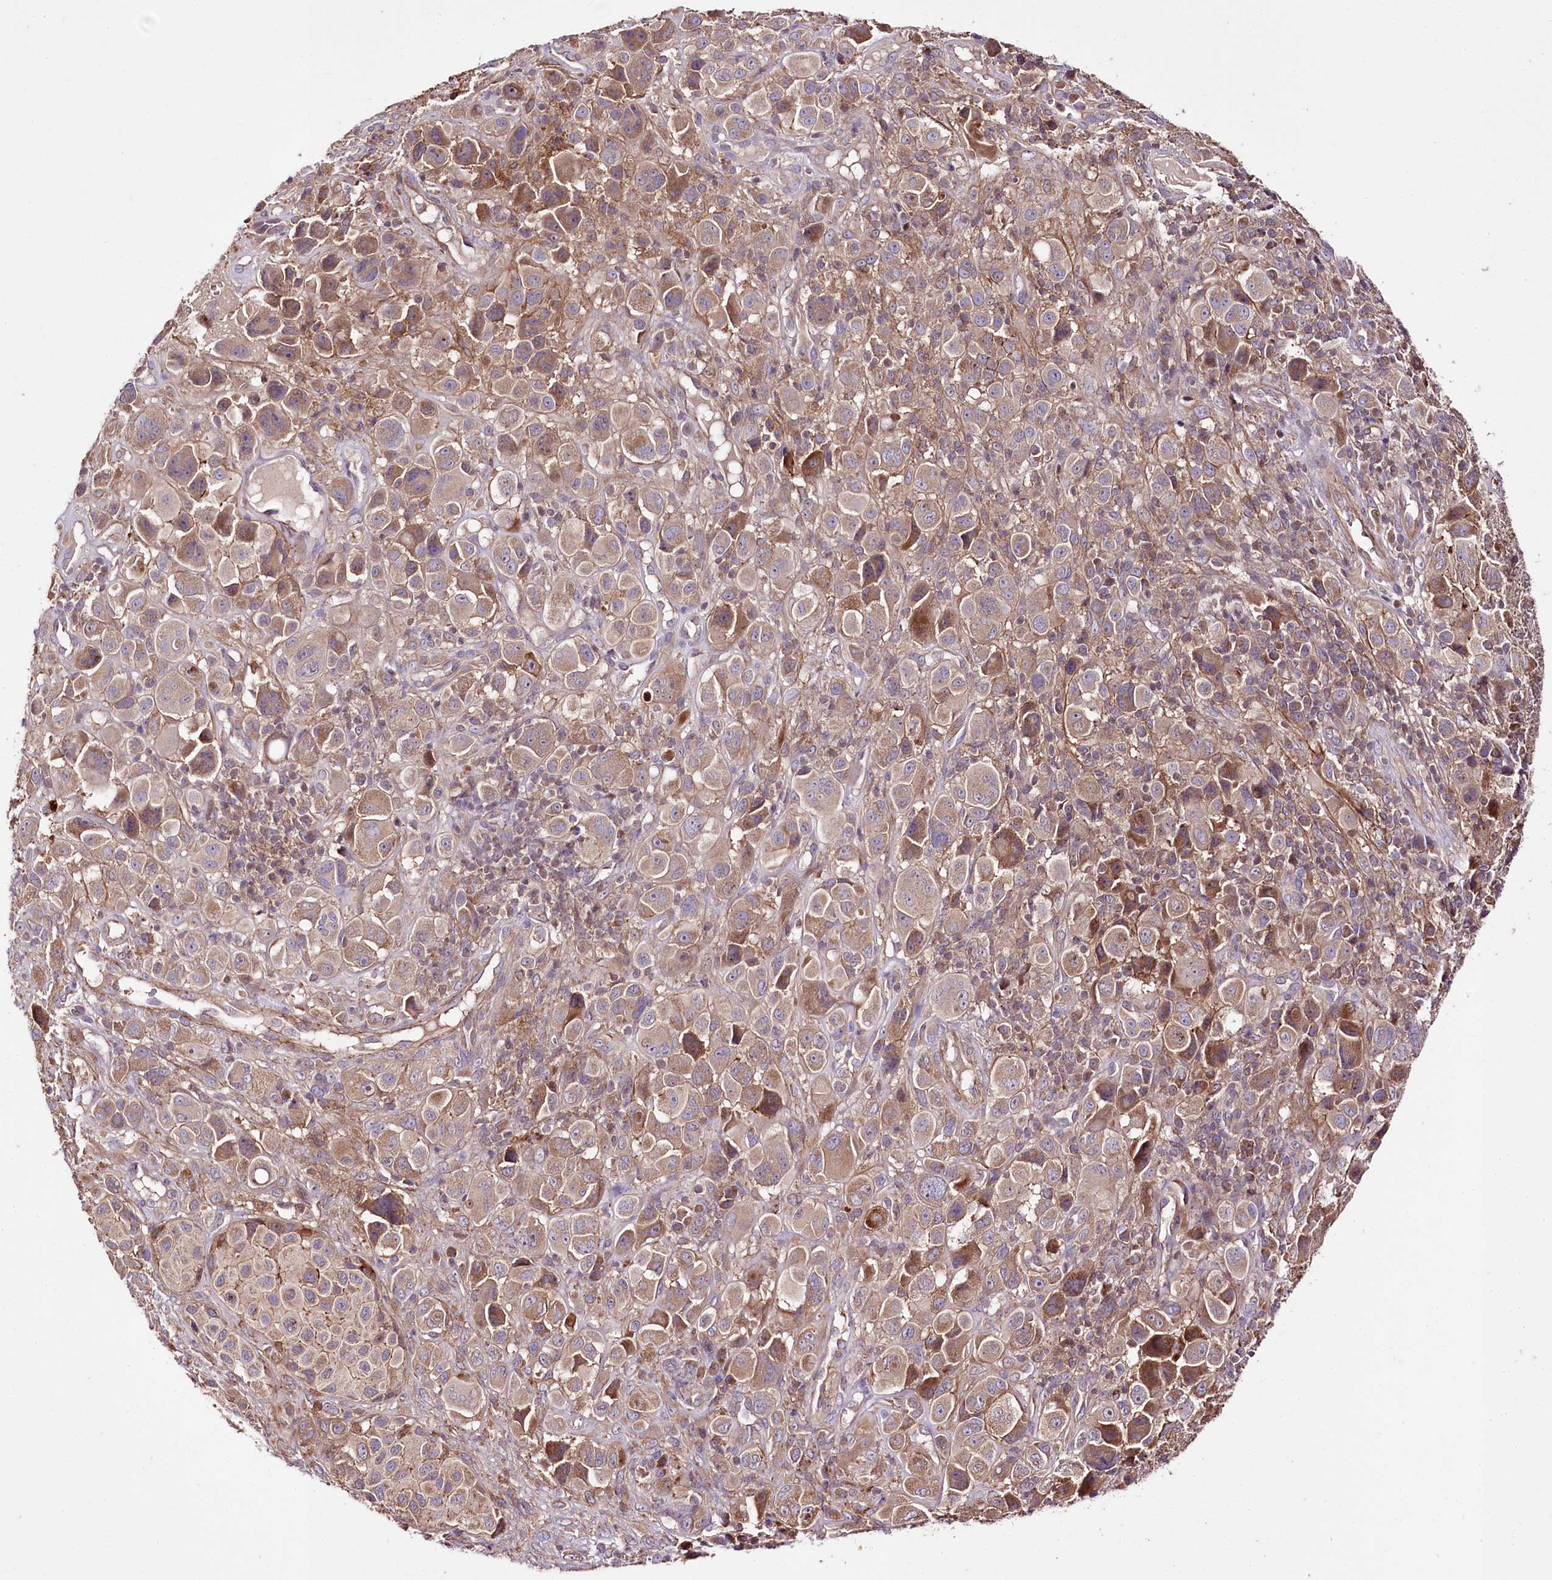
{"staining": {"intensity": "moderate", "quantity": "25%-75%", "location": "cytoplasmic/membranous"}, "tissue": "melanoma", "cell_type": "Tumor cells", "image_type": "cancer", "snomed": [{"axis": "morphology", "description": "Malignant melanoma, NOS"}, {"axis": "topography", "description": "Skin of trunk"}], "caption": "This is a histology image of immunohistochemistry (IHC) staining of malignant melanoma, which shows moderate positivity in the cytoplasmic/membranous of tumor cells.", "gene": "WWC1", "patient": {"sex": "male", "age": 71}}